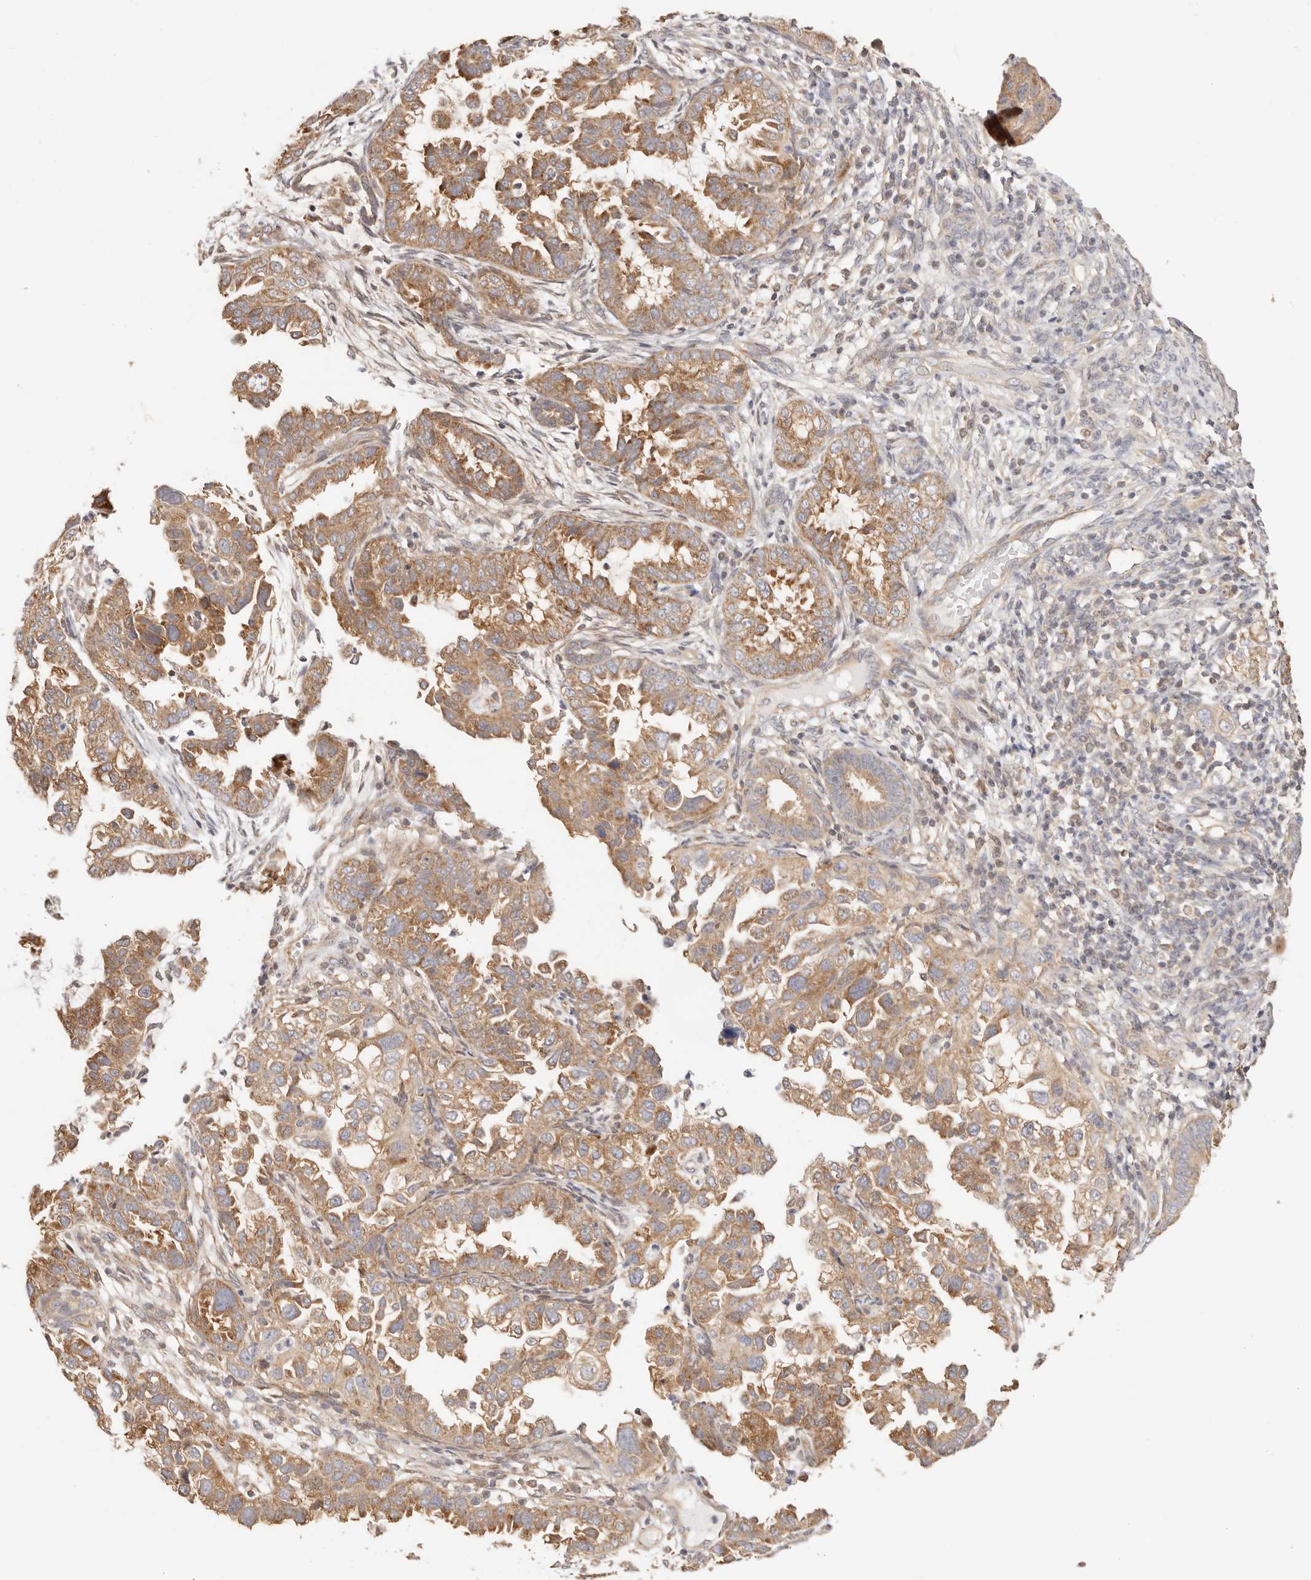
{"staining": {"intensity": "moderate", "quantity": ">75%", "location": "cytoplasmic/membranous"}, "tissue": "endometrial cancer", "cell_type": "Tumor cells", "image_type": "cancer", "snomed": [{"axis": "morphology", "description": "Adenocarcinoma, NOS"}, {"axis": "topography", "description": "Endometrium"}], "caption": "Protein expression analysis of endometrial cancer (adenocarcinoma) shows moderate cytoplasmic/membranous positivity in approximately >75% of tumor cells.", "gene": "KCMF1", "patient": {"sex": "female", "age": 85}}